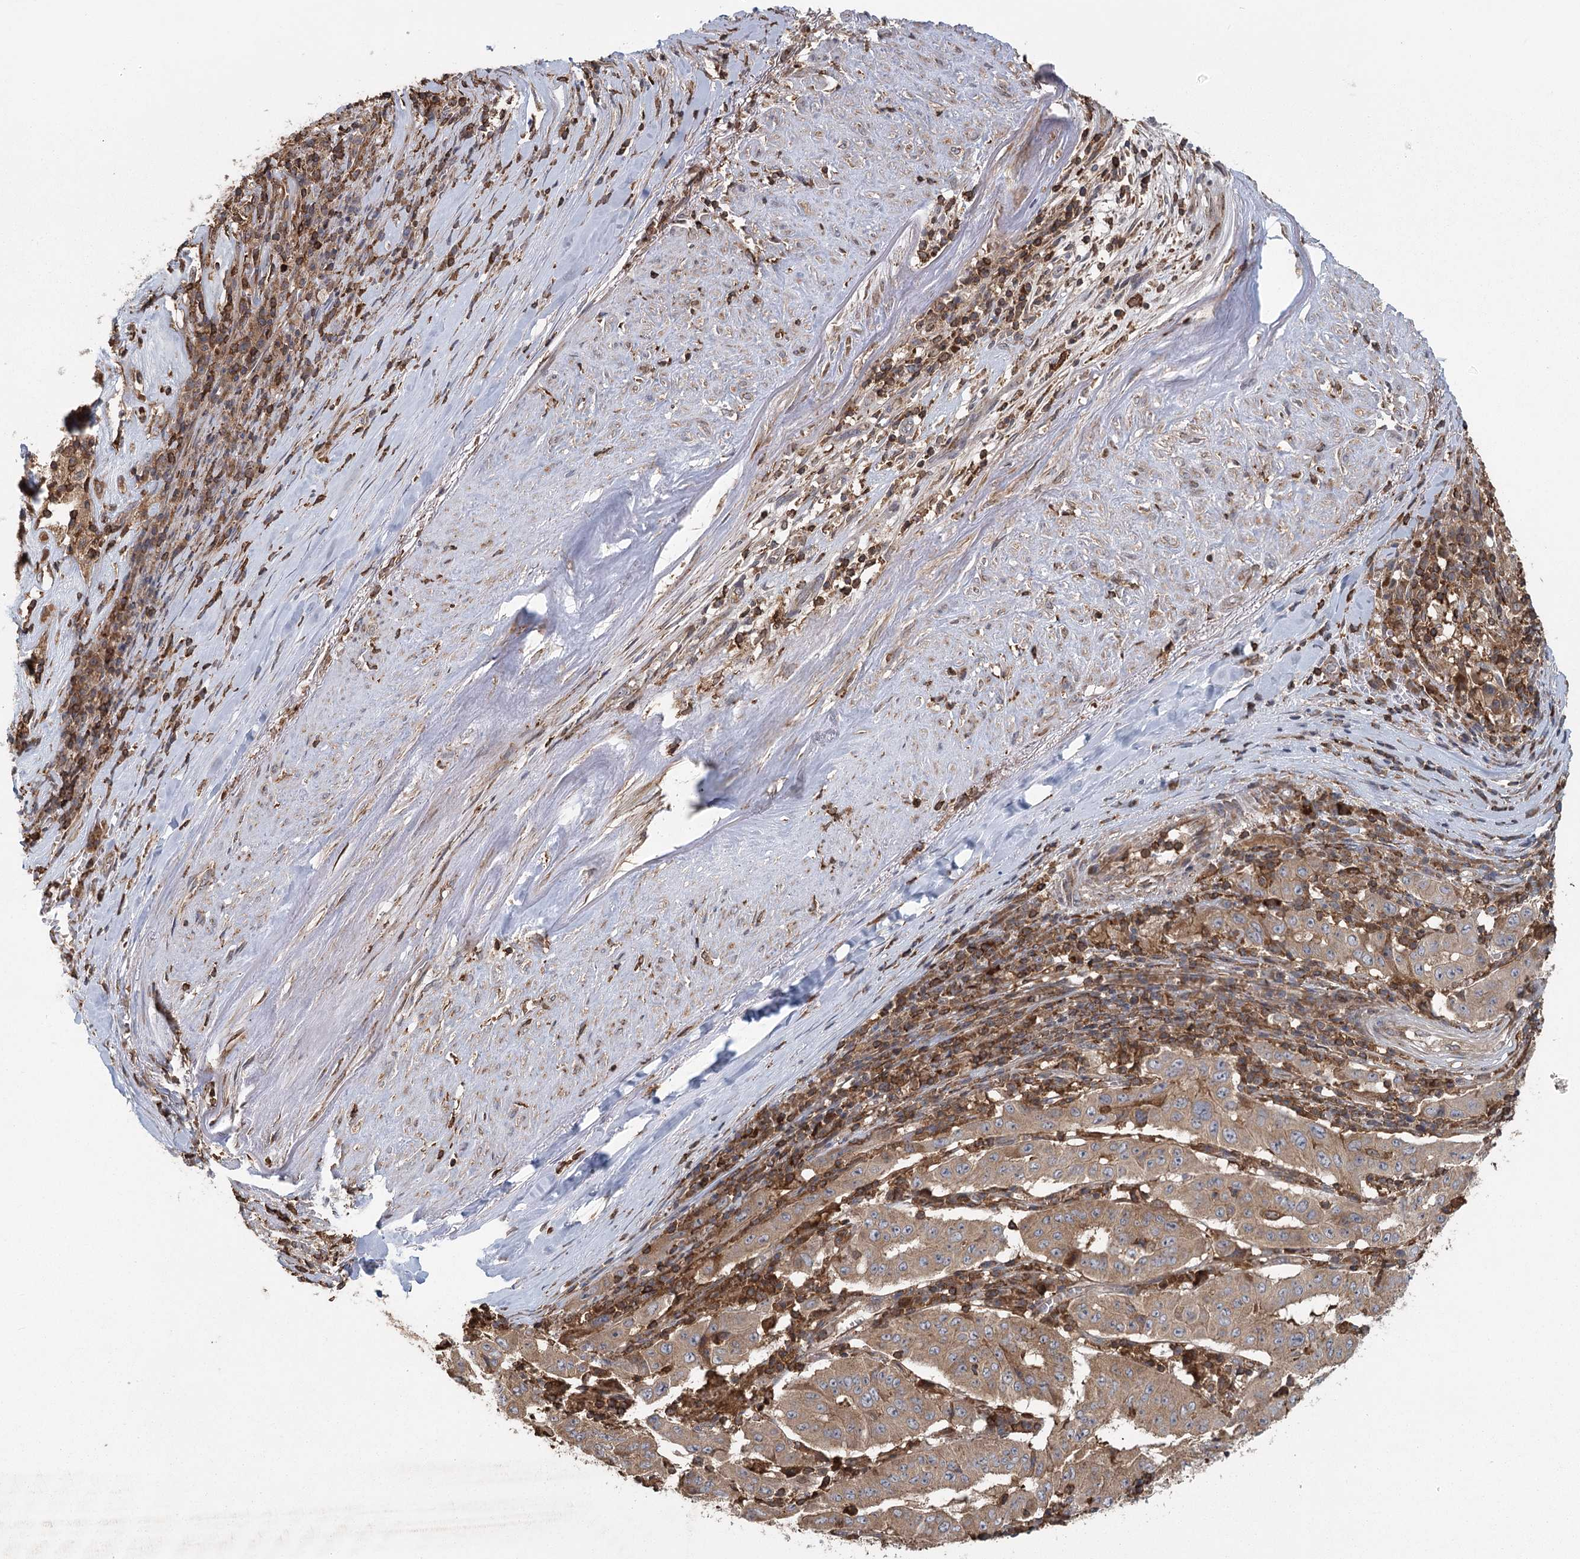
{"staining": {"intensity": "moderate", "quantity": ">75%", "location": "cytoplasmic/membranous"}, "tissue": "pancreatic cancer", "cell_type": "Tumor cells", "image_type": "cancer", "snomed": [{"axis": "morphology", "description": "Adenocarcinoma, NOS"}, {"axis": "topography", "description": "Pancreas"}], "caption": "A medium amount of moderate cytoplasmic/membranous expression is identified in approximately >75% of tumor cells in pancreatic cancer tissue.", "gene": "PLEKHA7", "patient": {"sex": "male", "age": 63}}